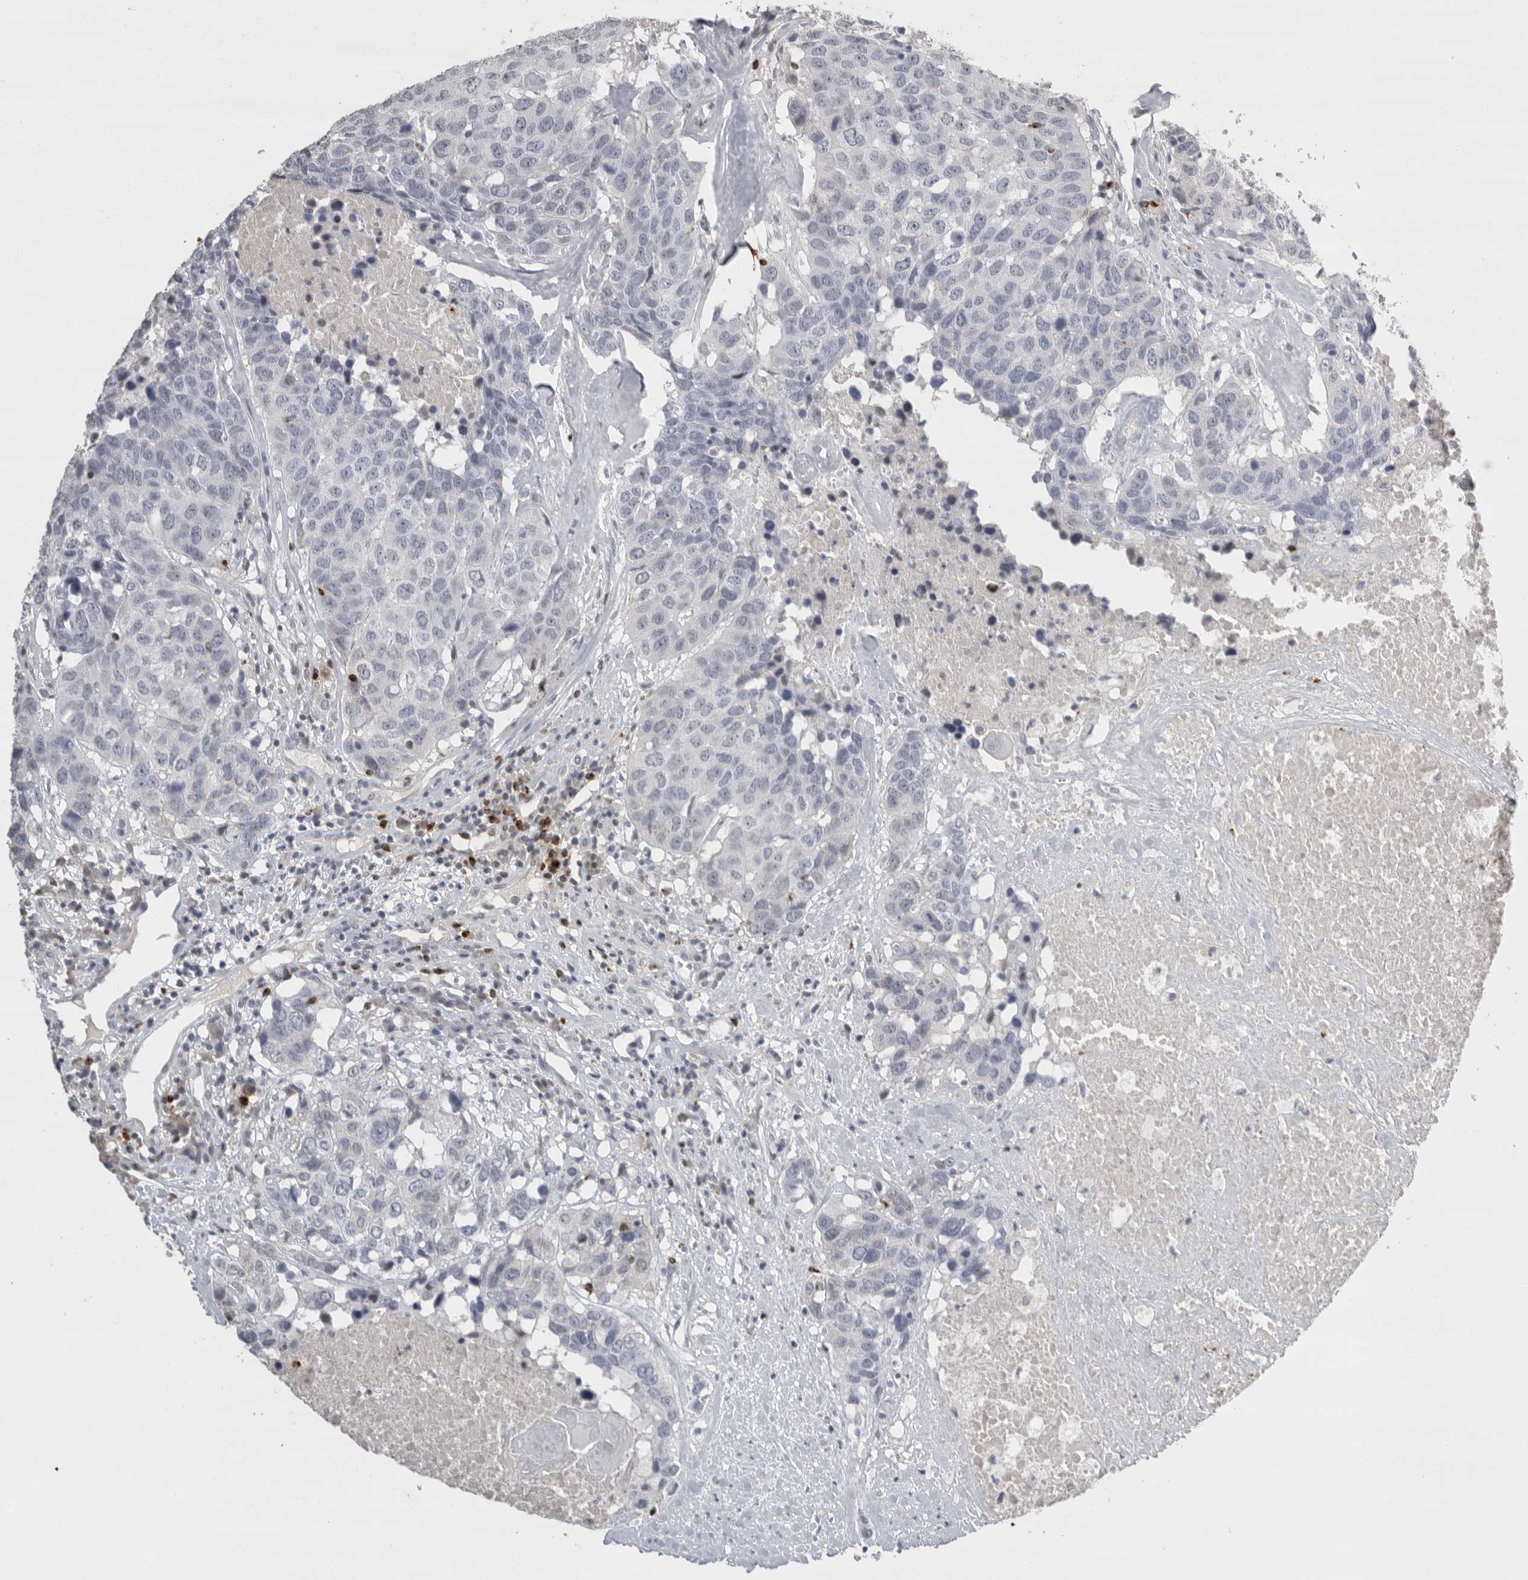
{"staining": {"intensity": "negative", "quantity": "none", "location": "none"}, "tissue": "head and neck cancer", "cell_type": "Tumor cells", "image_type": "cancer", "snomed": [{"axis": "morphology", "description": "Squamous cell carcinoma, NOS"}, {"axis": "topography", "description": "Head-Neck"}], "caption": "DAB (3,3'-diaminobenzidine) immunohistochemical staining of human head and neck cancer reveals no significant expression in tumor cells. Brightfield microscopy of IHC stained with DAB (brown) and hematoxylin (blue), captured at high magnification.", "gene": "GNLY", "patient": {"sex": "male", "age": 66}}